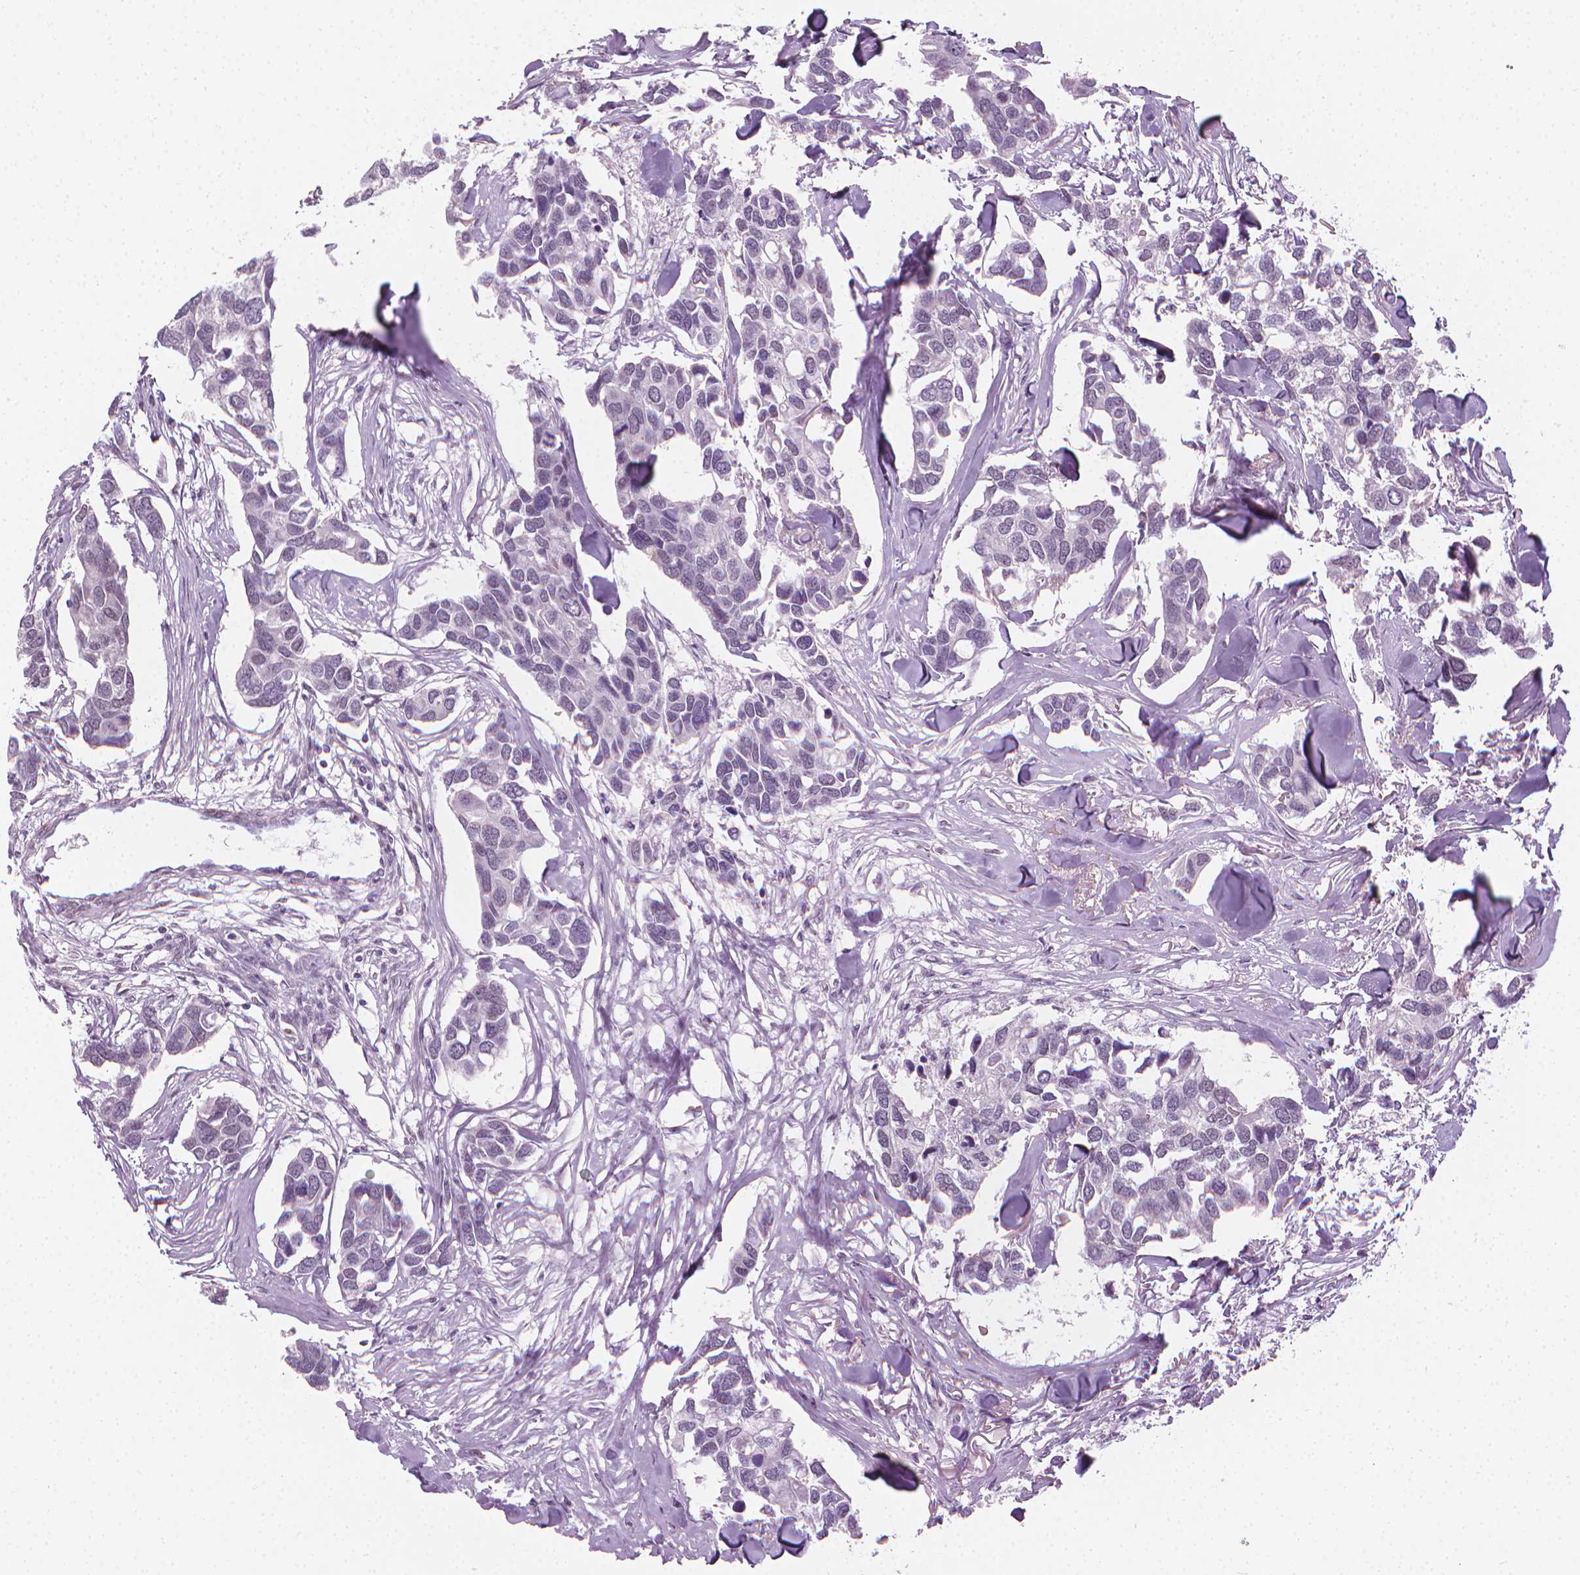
{"staining": {"intensity": "negative", "quantity": "none", "location": "none"}, "tissue": "breast cancer", "cell_type": "Tumor cells", "image_type": "cancer", "snomed": [{"axis": "morphology", "description": "Duct carcinoma"}, {"axis": "topography", "description": "Breast"}], "caption": "Tumor cells are negative for brown protein staining in breast cancer (intraductal carcinoma).", "gene": "CDKN1C", "patient": {"sex": "female", "age": 83}}